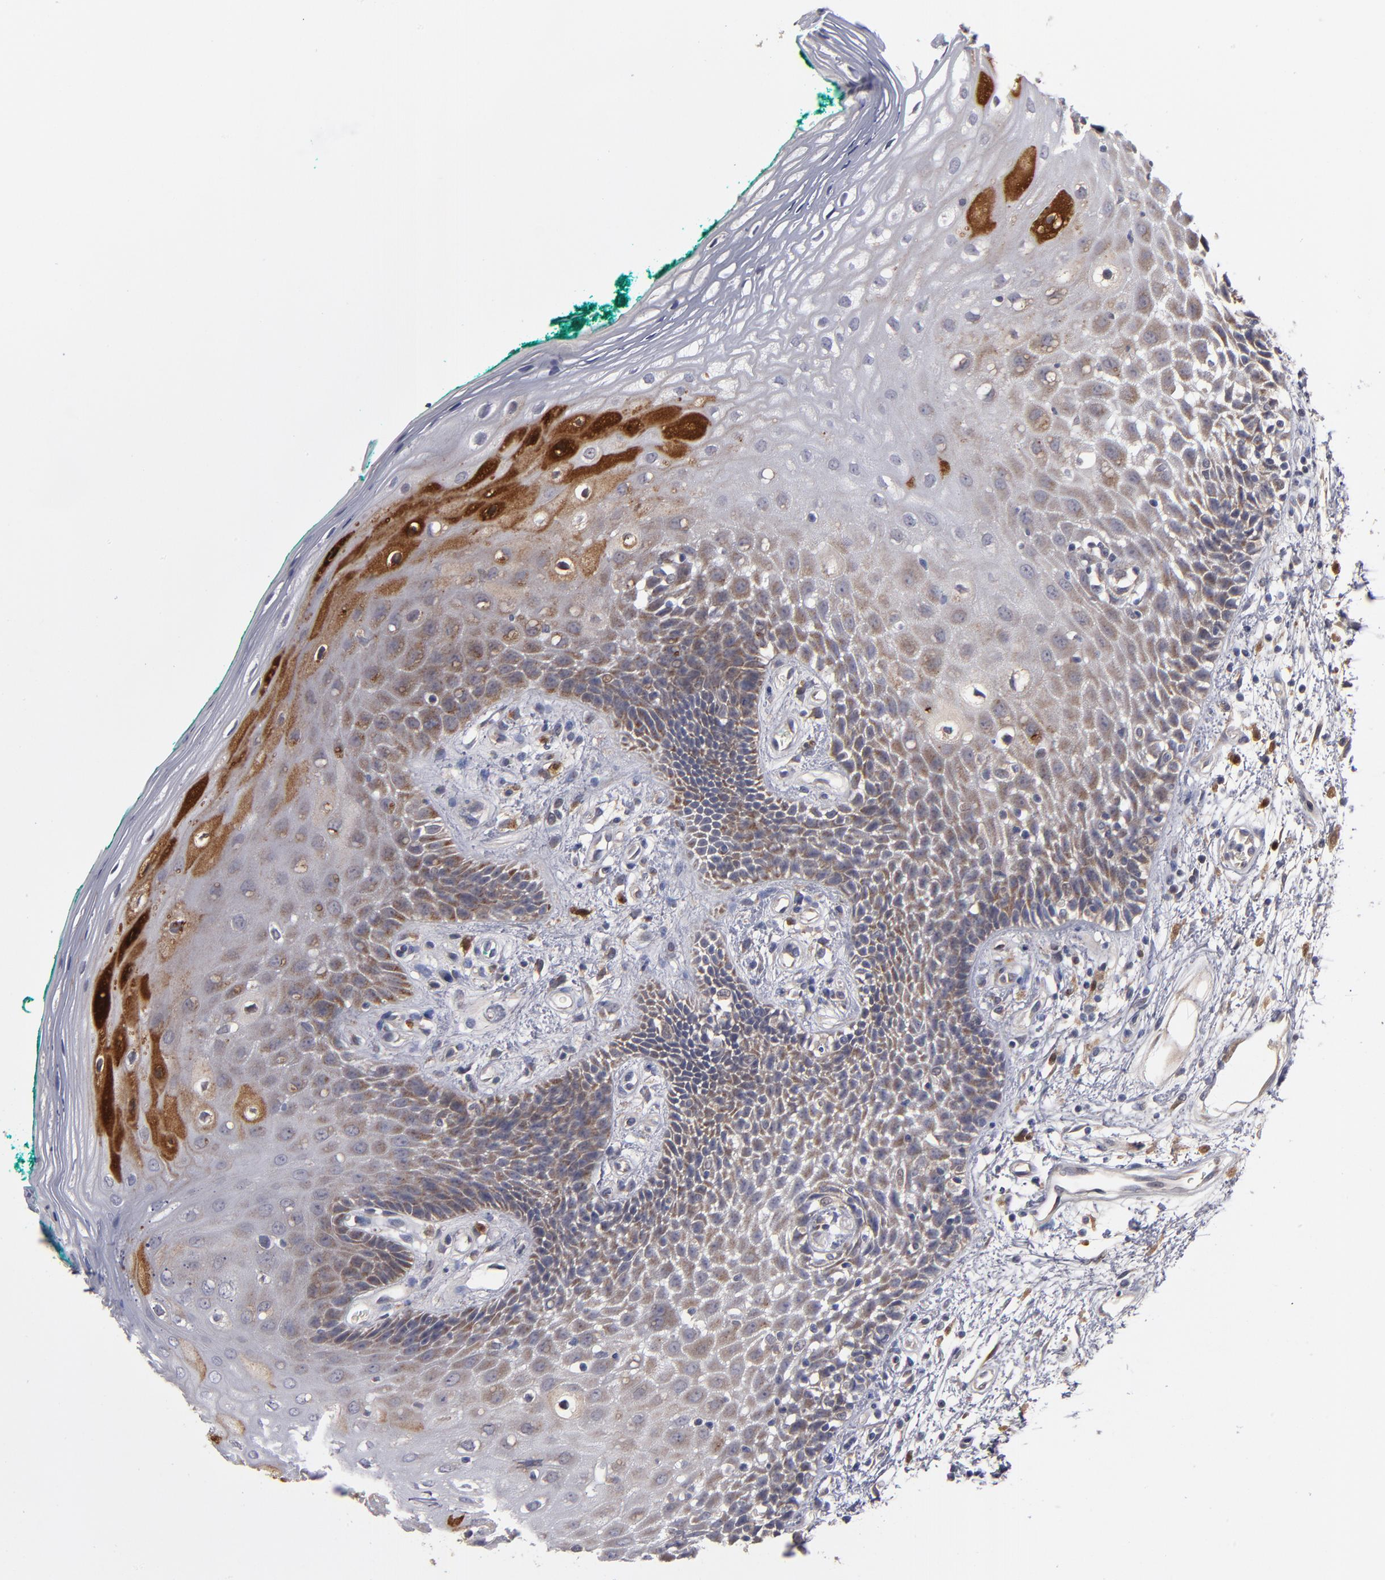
{"staining": {"intensity": "strong", "quantity": "<25%", "location": "cytoplasmic/membranous"}, "tissue": "oral mucosa", "cell_type": "Squamous epithelial cells", "image_type": "normal", "snomed": [{"axis": "morphology", "description": "Normal tissue, NOS"}, {"axis": "morphology", "description": "Squamous cell carcinoma, NOS"}, {"axis": "topography", "description": "Skeletal muscle"}, {"axis": "topography", "description": "Oral tissue"}, {"axis": "topography", "description": "Head-Neck"}], "caption": "Unremarkable oral mucosa exhibits strong cytoplasmic/membranous positivity in about <25% of squamous epithelial cells (Stains: DAB (3,3'-diaminobenzidine) in brown, nuclei in blue, Microscopy: brightfield microscopy at high magnification)..", "gene": "EXD2", "patient": {"sex": "female", "age": 84}}